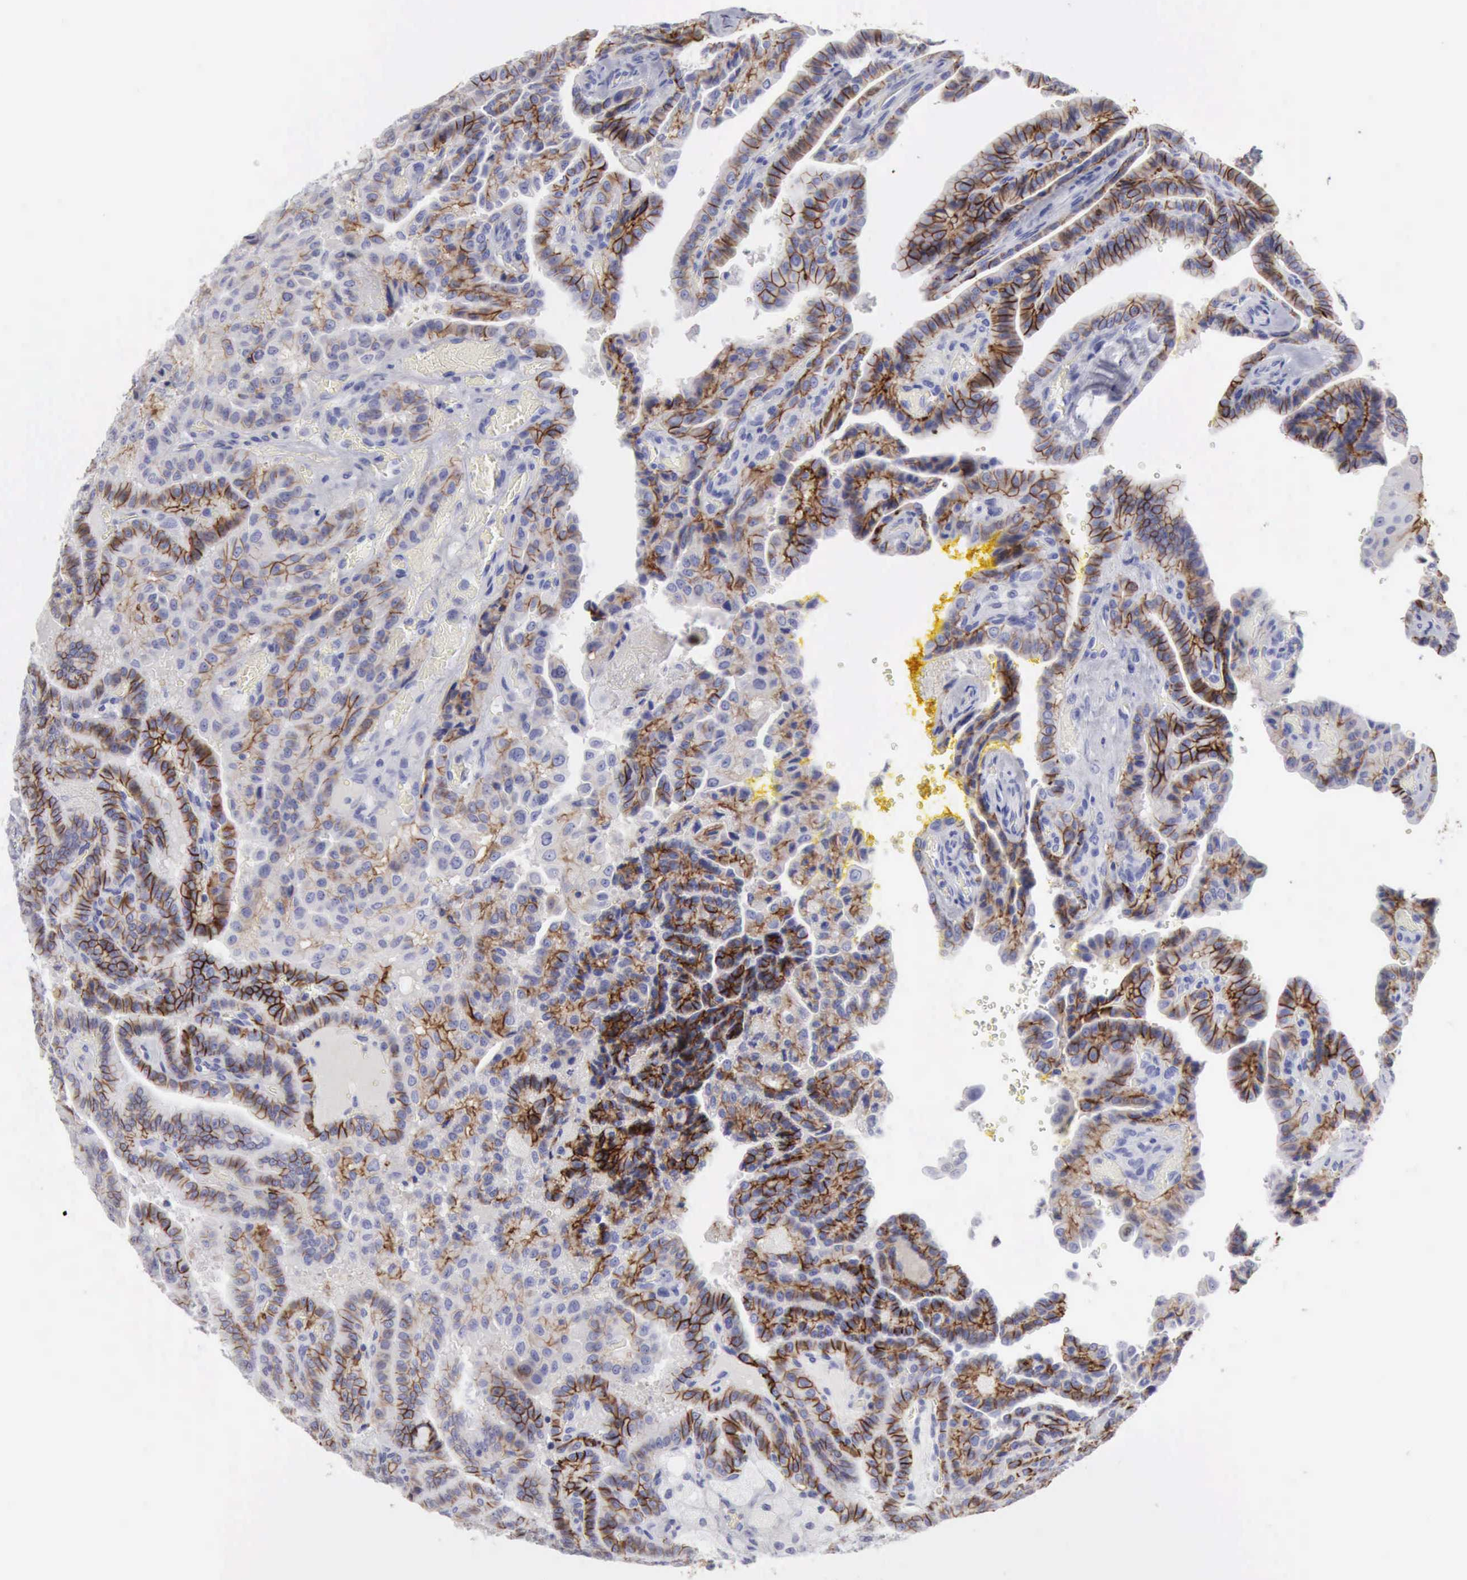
{"staining": {"intensity": "strong", "quantity": "25%-75%", "location": "cytoplasmic/membranous"}, "tissue": "thyroid cancer", "cell_type": "Tumor cells", "image_type": "cancer", "snomed": [{"axis": "morphology", "description": "Papillary adenocarcinoma, NOS"}, {"axis": "topography", "description": "Thyroid gland"}], "caption": "An IHC photomicrograph of tumor tissue is shown. Protein staining in brown shows strong cytoplasmic/membranous positivity in thyroid papillary adenocarcinoma within tumor cells.", "gene": "NCAM1", "patient": {"sex": "male", "age": 87}}